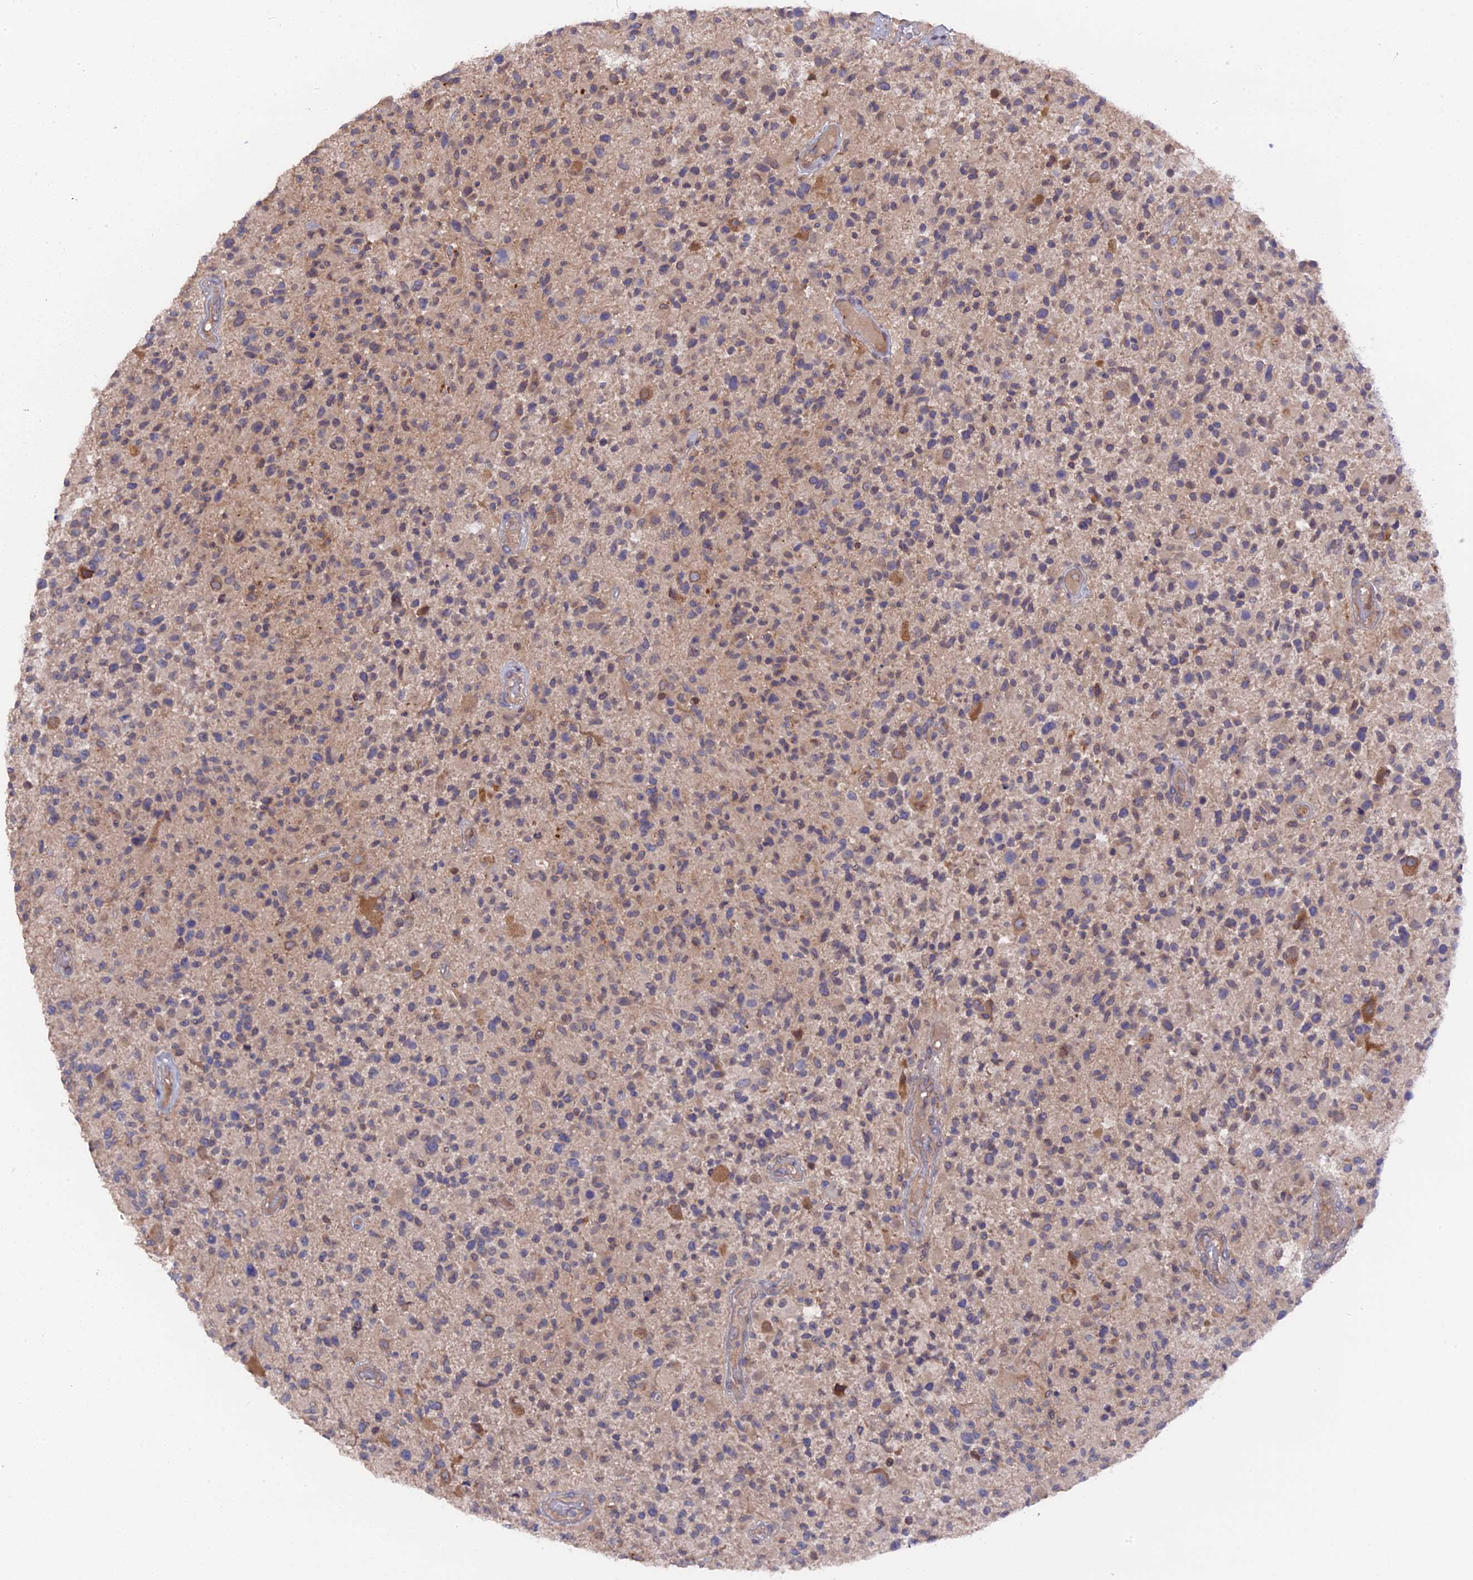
{"staining": {"intensity": "weak", "quantity": ">75%", "location": "cytoplasmic/membranous"}, "tissue": "glioma", "cell_type": "Tumor cells", "image_type": "cancer", "snomed": [{"axis": "morphology", "description": "Glioma, malignant, High grade"}, {"axis": "morphology", "description": "Glioblastoma, NOS"}, {"axis": "topography", "description": "Brain"}], "caption": "Immunohistochemical staining of human glioblastoma shows low levels of weak cytoplasmic/membranous positivity in approximately >75% of tumor cells.", "gene": "ZCCHC2", "patient": {"sex": "male", "age": 60}}